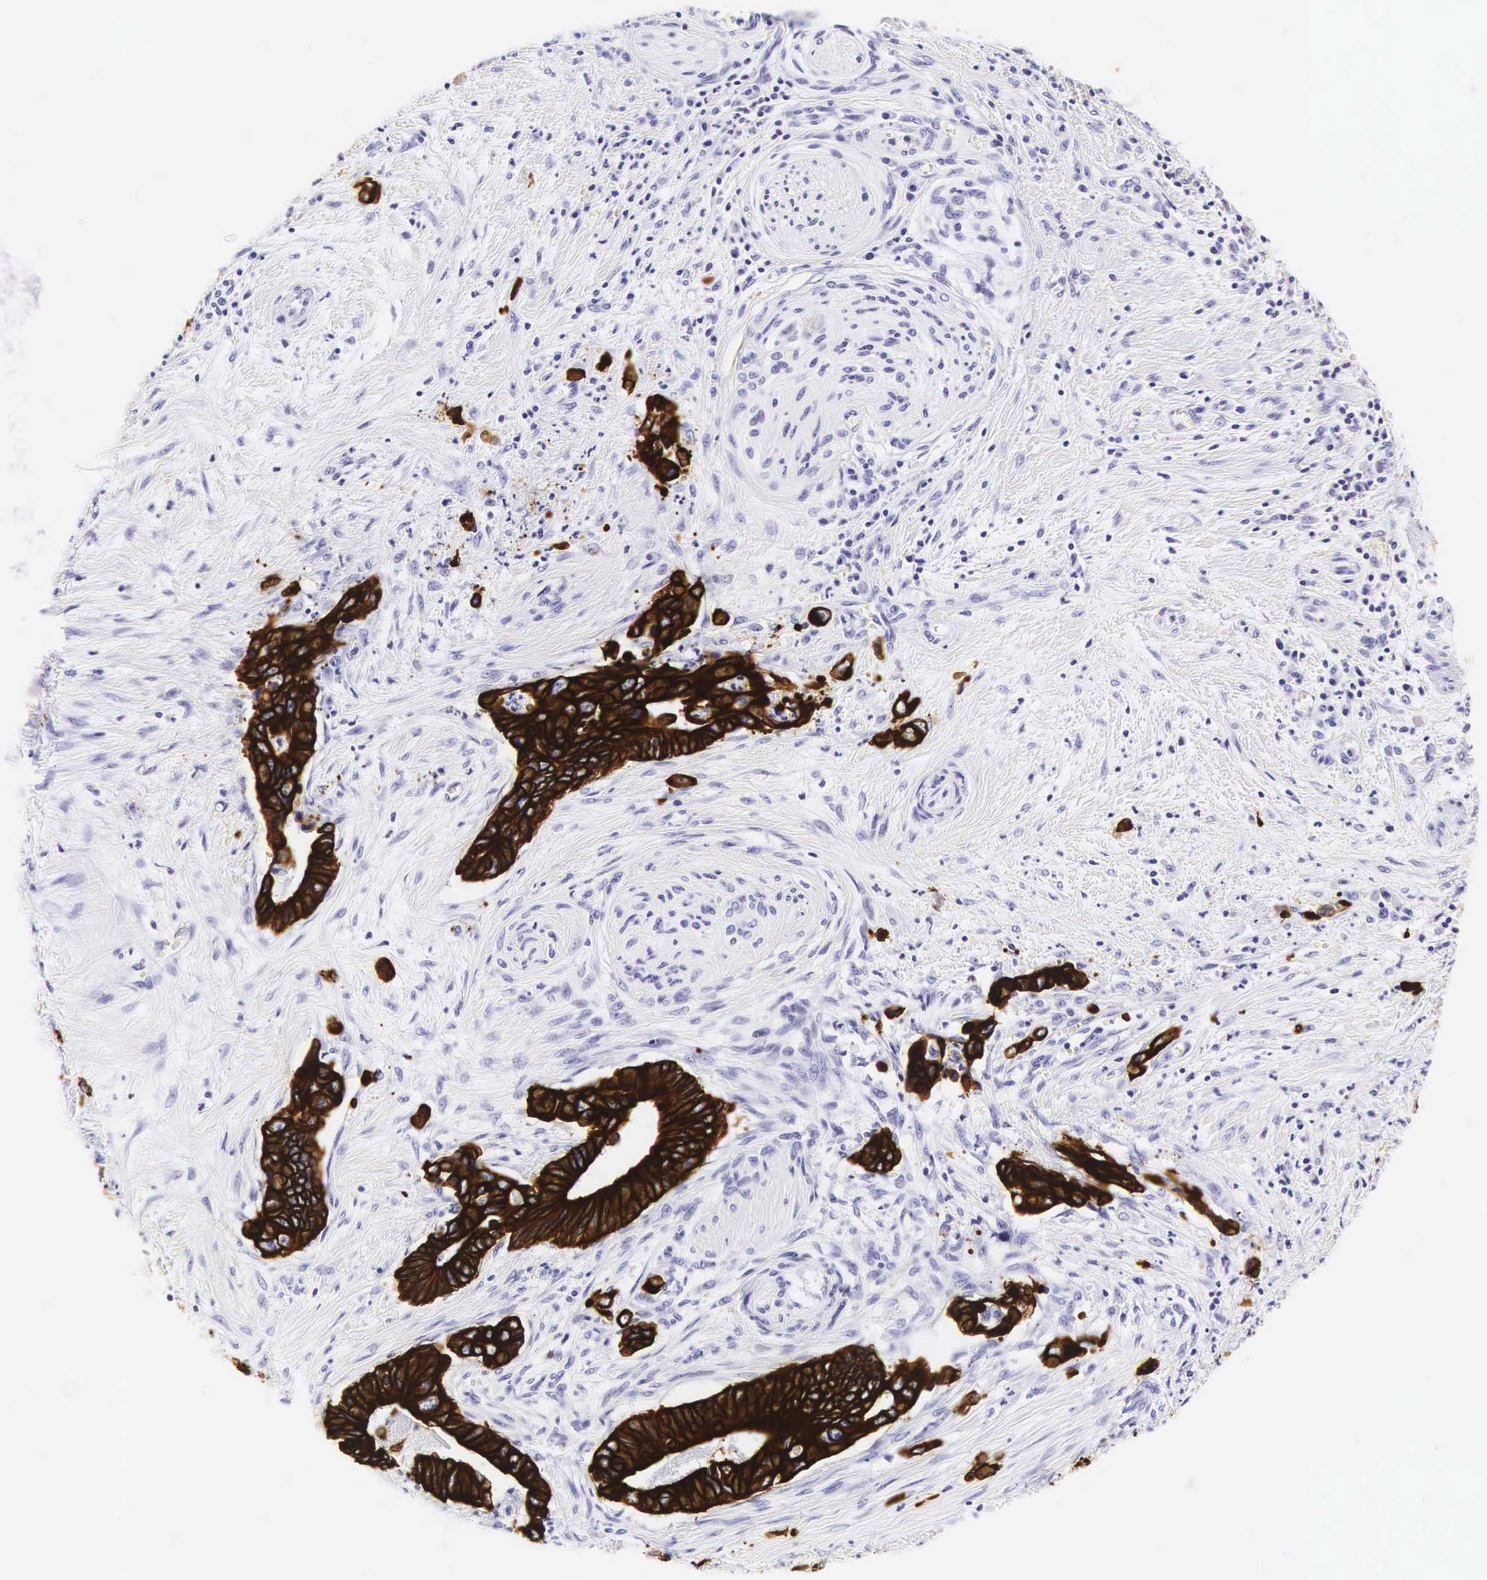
{"staining": {"intensity": "strong", "quantity": ">75%", "location": "cytoplasmic/membranous"}, "tissue": "pancreatic cancer", "cell_type": "Tumor cells", "image_type": "cancer", "snomed": [{"axis": "morphology", "description": "Adenocarcinoma, NOS"}, {"axis": "topography", "description": "Pancreas"}], "caption": "A photomicrograph showing strong cytoplasmic/membranous positivity in about >75% of tumor cells in adenocarcinoma (pancreatic), as visualized by brown immunohistochemical staining.", "gene": "KRT18", "patient": {"sex": "female", "age": 70}}